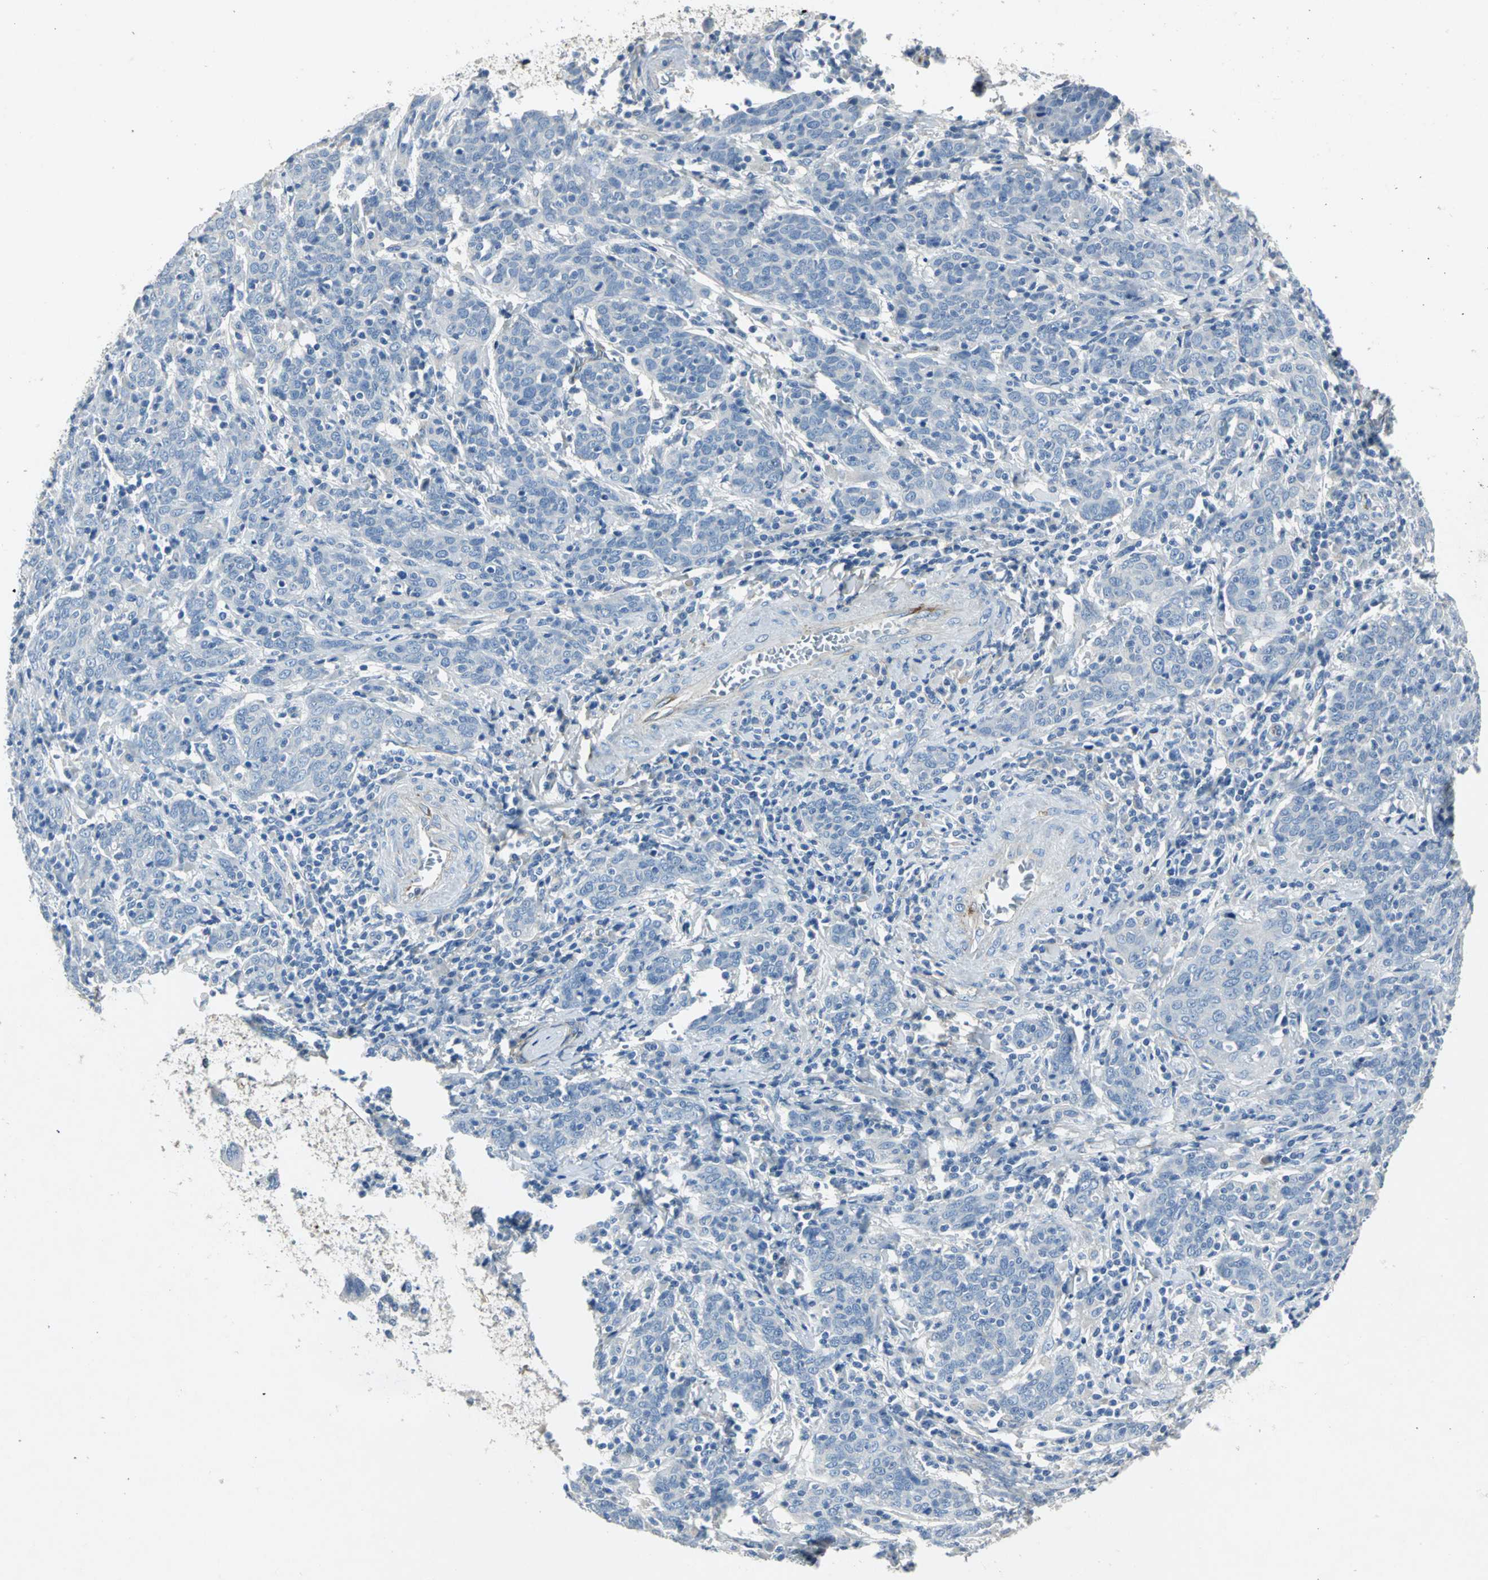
{"staining": {"intensity": "negative", "quantity": "none", "location": "none"}, "tissue": "cervical cancer", "cell_type": "Tumor cells", "image_type": "cancer", "snomed": [{"axis": "morphology", "description": "Normal tissue, NOS"}, {"axis": "morphology", "description": "Squamous cell carcinoma, NOS"}, {"axis": "topography", "description": "Cervix"}], "caption": "IHC of squamous cell carcinoma (cervical) exhibits no positivity in tumor cells.", "gene": "EFNB3", "patient": {"sex": "female", "age": 67}}